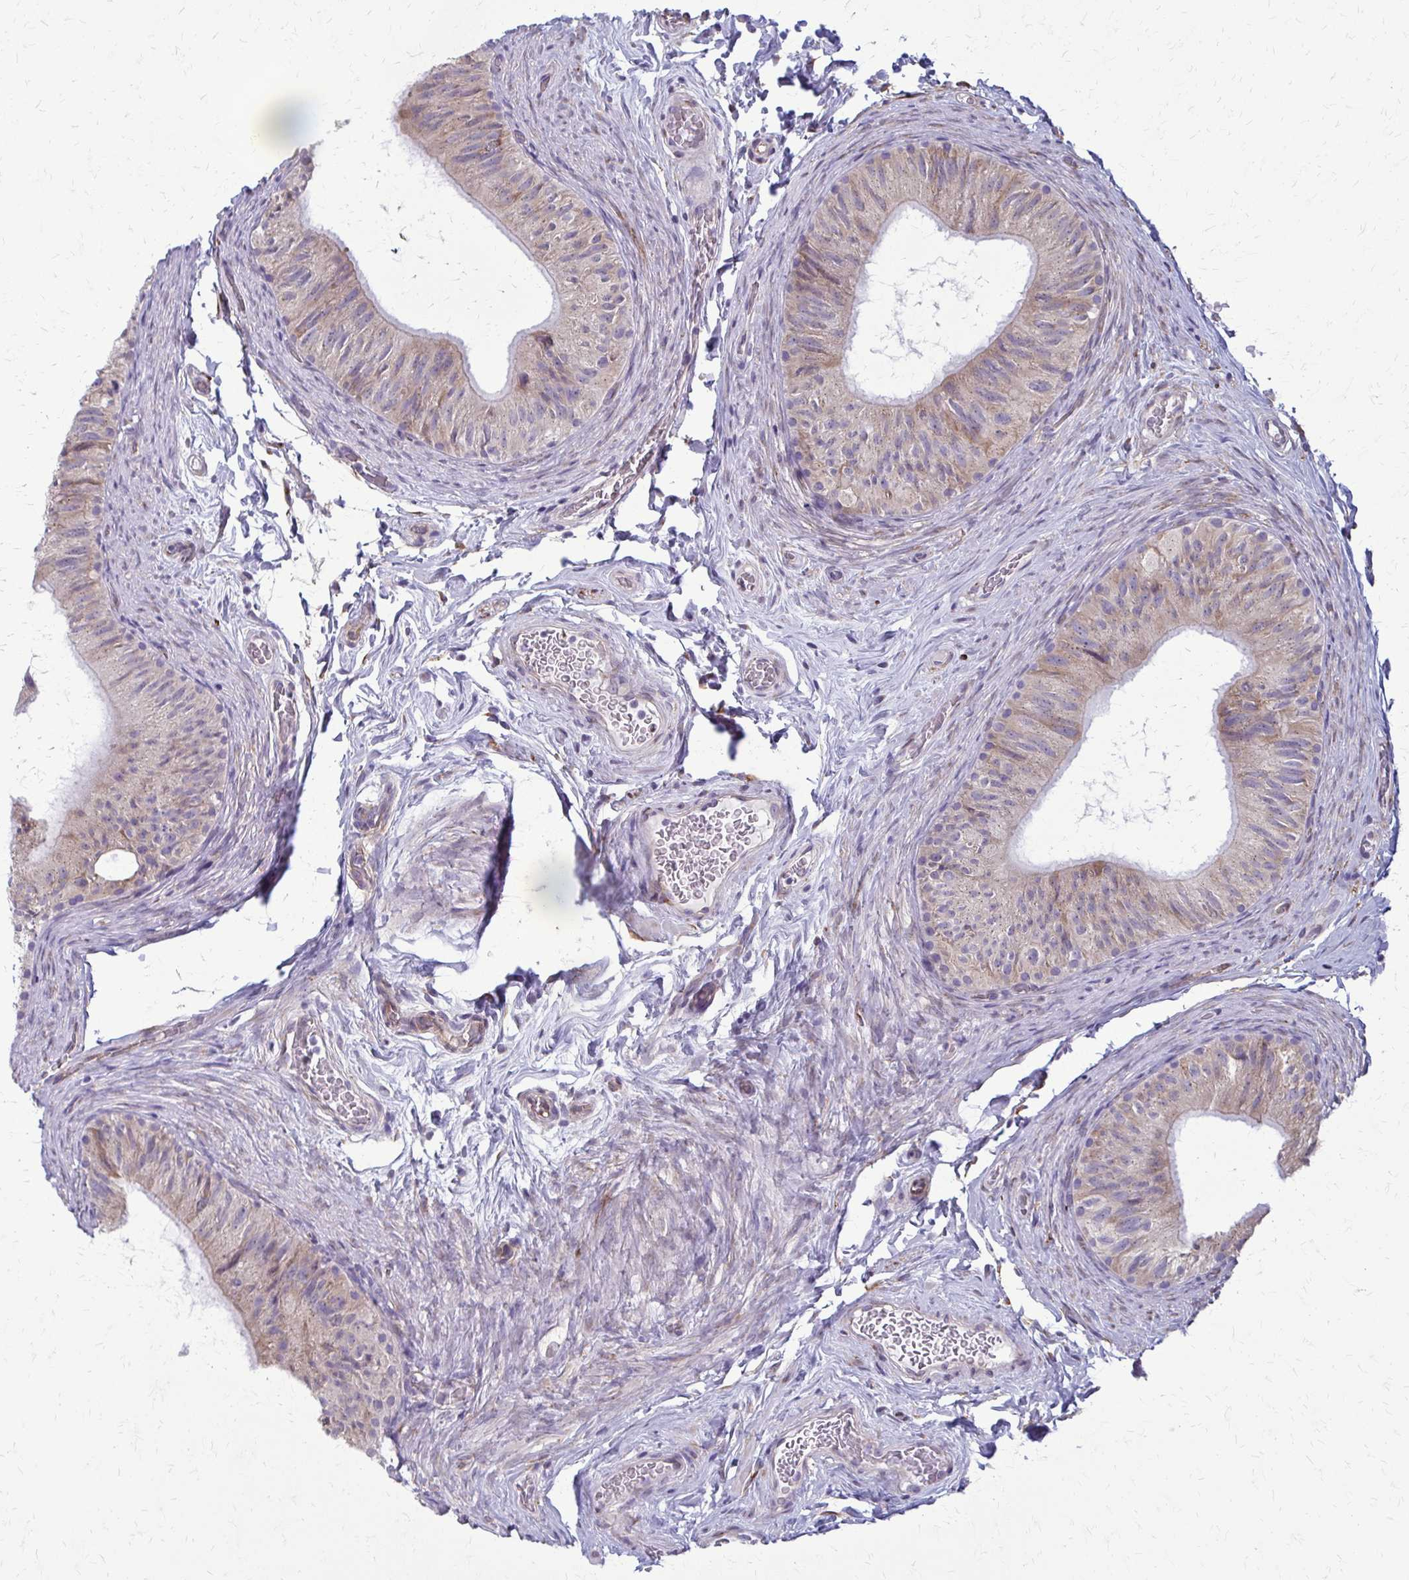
{"staining": {"intensity": "weak", "quantity": "25%-75%", "location": "cytoplasmic/membranous"}, "tissue": "epididymis", "cell_type": "Glandular cells", "image_type": "normal", "snomed": [{"axis": "morphology", "description": "Normal tissue, NOS"}, {"axis": "topography", "description": "Epididymis, spermatic cord, NOS"}, {"axis": "topography", "description": "Epididymis"}], "caption": "Brown immunohistochemical staining in unremarkable epididymis reveals weak cytoplasmic/membranous staining in about 25%-75% of glandular cells. The staining was performed using DAB to visualize the protein expression in brown, while the nuclei were stained in blue with hematoxylin (Magnification: 20x).", "gene": "DEPP1", "patient": {"sex": "male", "age": 31}}